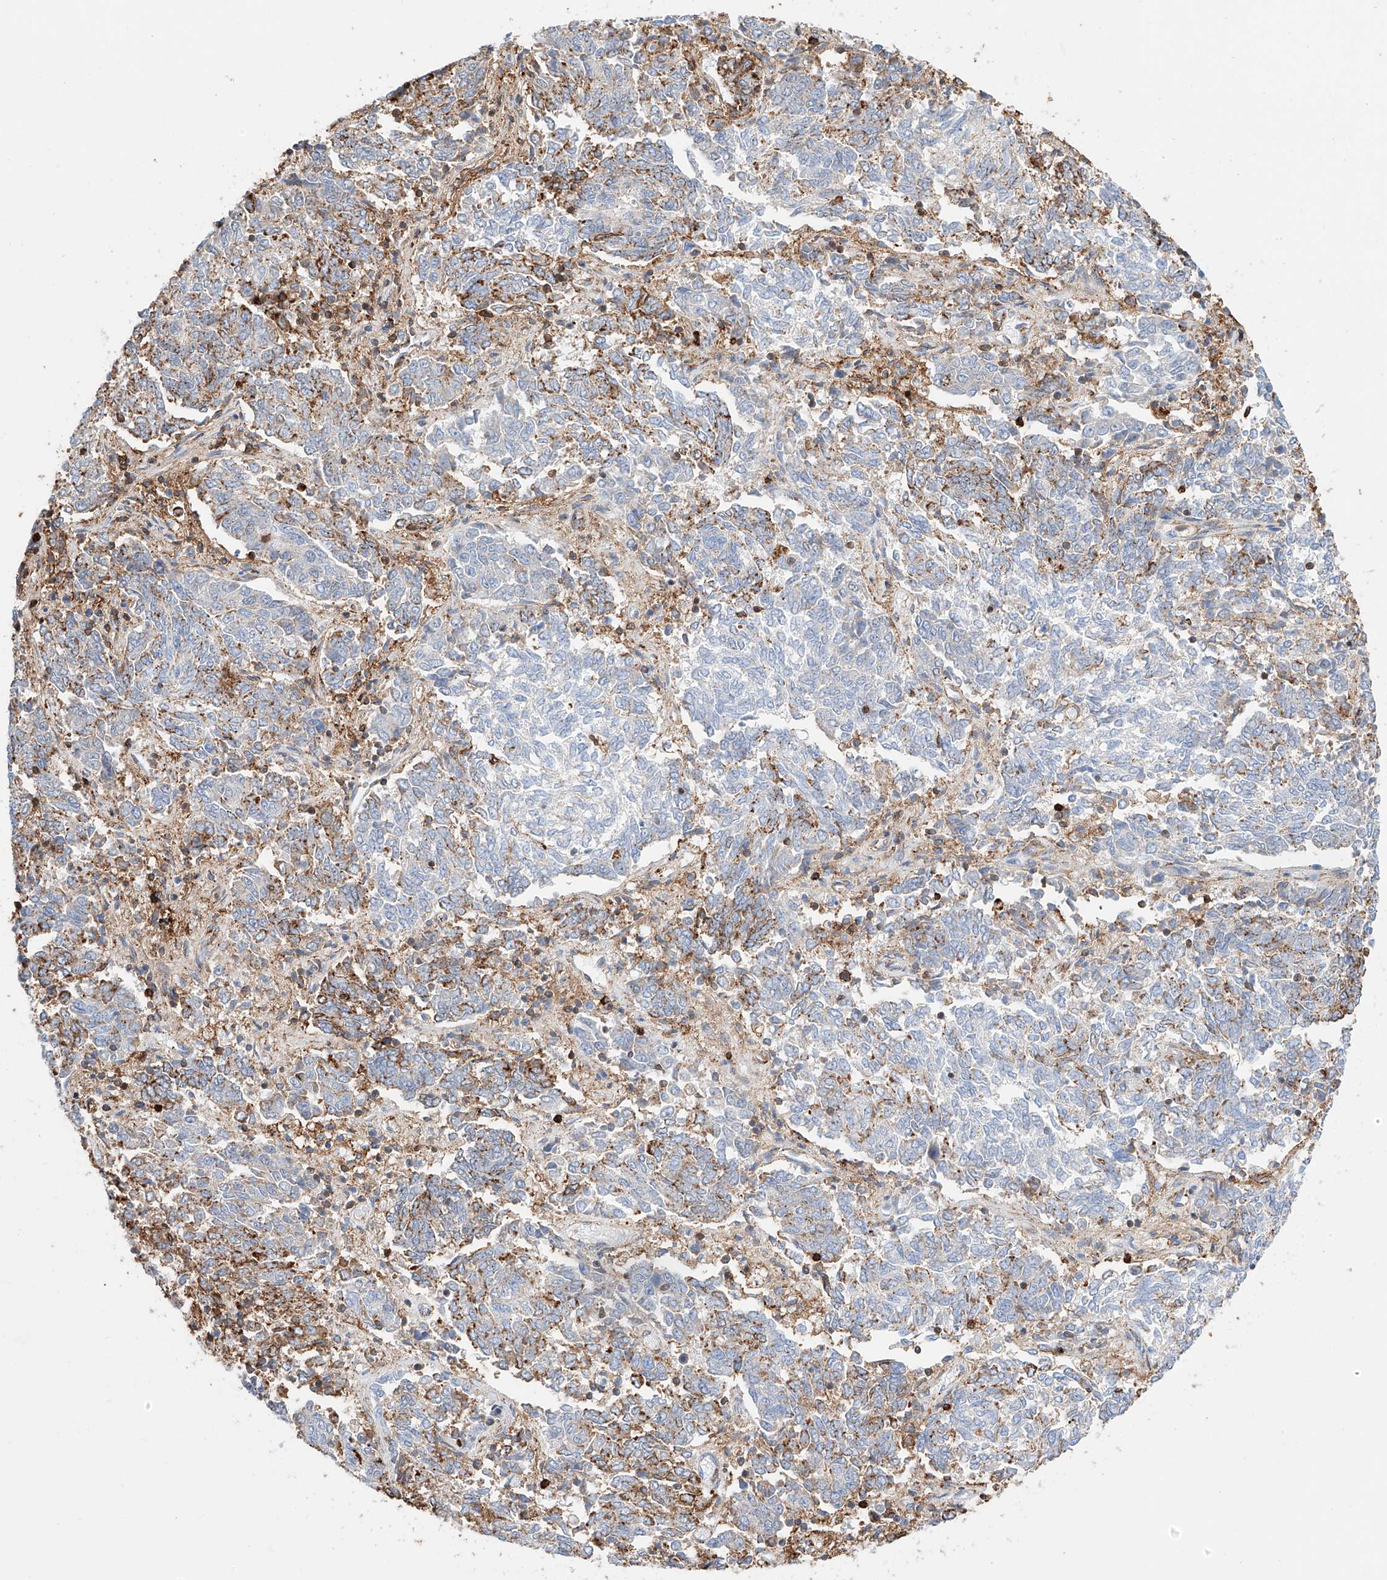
{"staining": {"intensity": "moderate", "quantity": "<25%", "location": "cytoplasmic/membranous"}, "tissue": "endometrial cancer", "cell_type": "Tumor cells", "image_type": "cancer", "snomed": [{"axis": "morphology", "description": "Adenocarcinoma, NOS"}, {"axis": "topography", "description": "Endometrium"}], "caption": "A brown stain shows moderate cytoplasmic/membranous staining of a protein in endometrial adenocarcinoma tumor cells. (DAB (3,3'-diaminobenzidine) IHC with brightfield microscopy, high magnification).", "gene": "WFS1", "patient": {"sex": "female", "age": 80}}